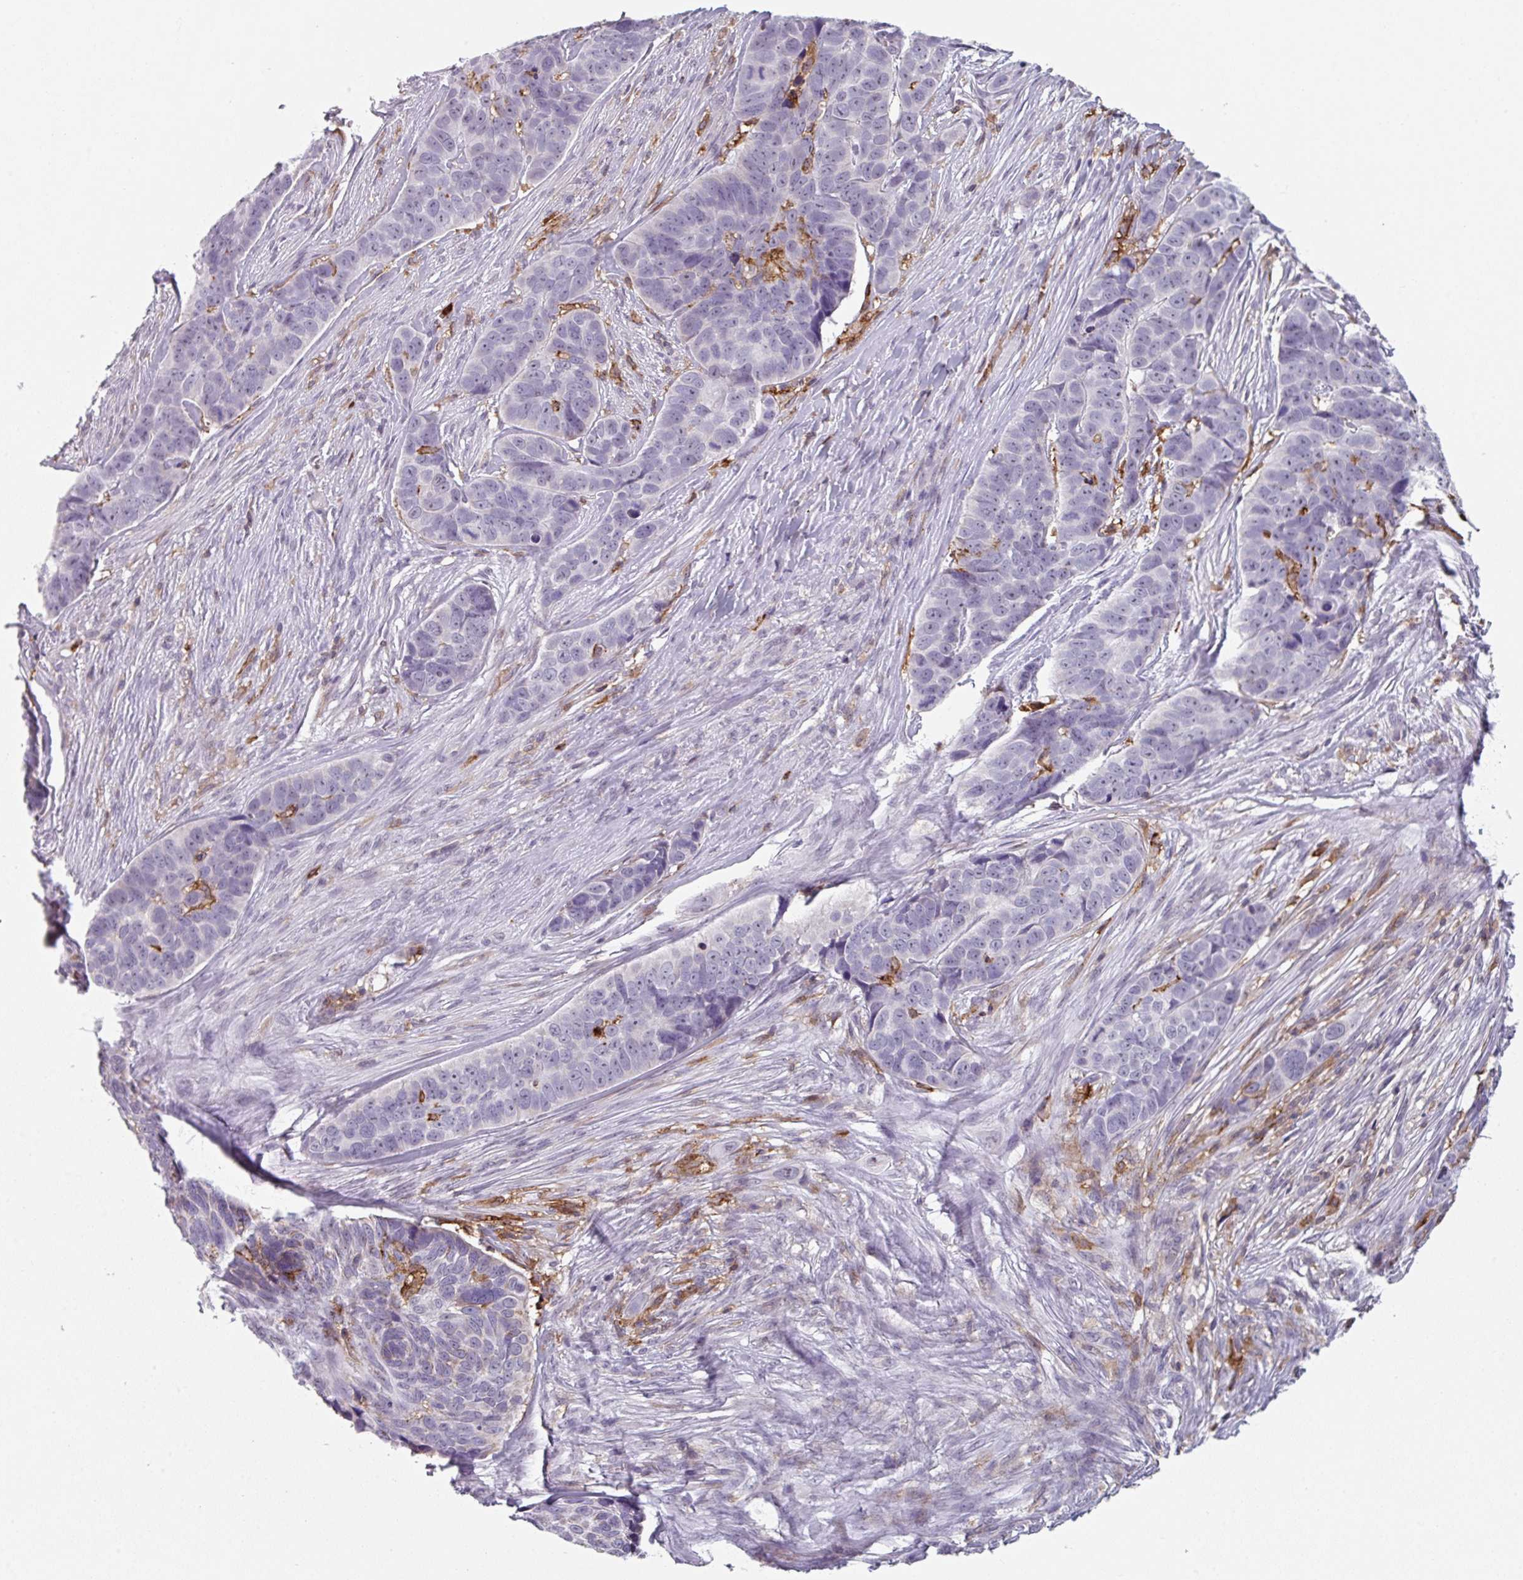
{"staining": {"intensity": "negative", "quantity": "none", "location": "none"}, "tissue": "skin cancer", "cell_type": "Tumor cells", "image_type": "cancer", "snomed": [{"axis": "morphology", "description": "Basal cell carcinoma"}, {"axis": "topography", "description": "Skin"}], "caption": "Immunohistochemistry (IHC) of skin cancer (basal cell carcinoma) demonstrates no expression in tumor cells.", "gene": "EXOSC5", "patient": {"sex": "female", "age": 82}}